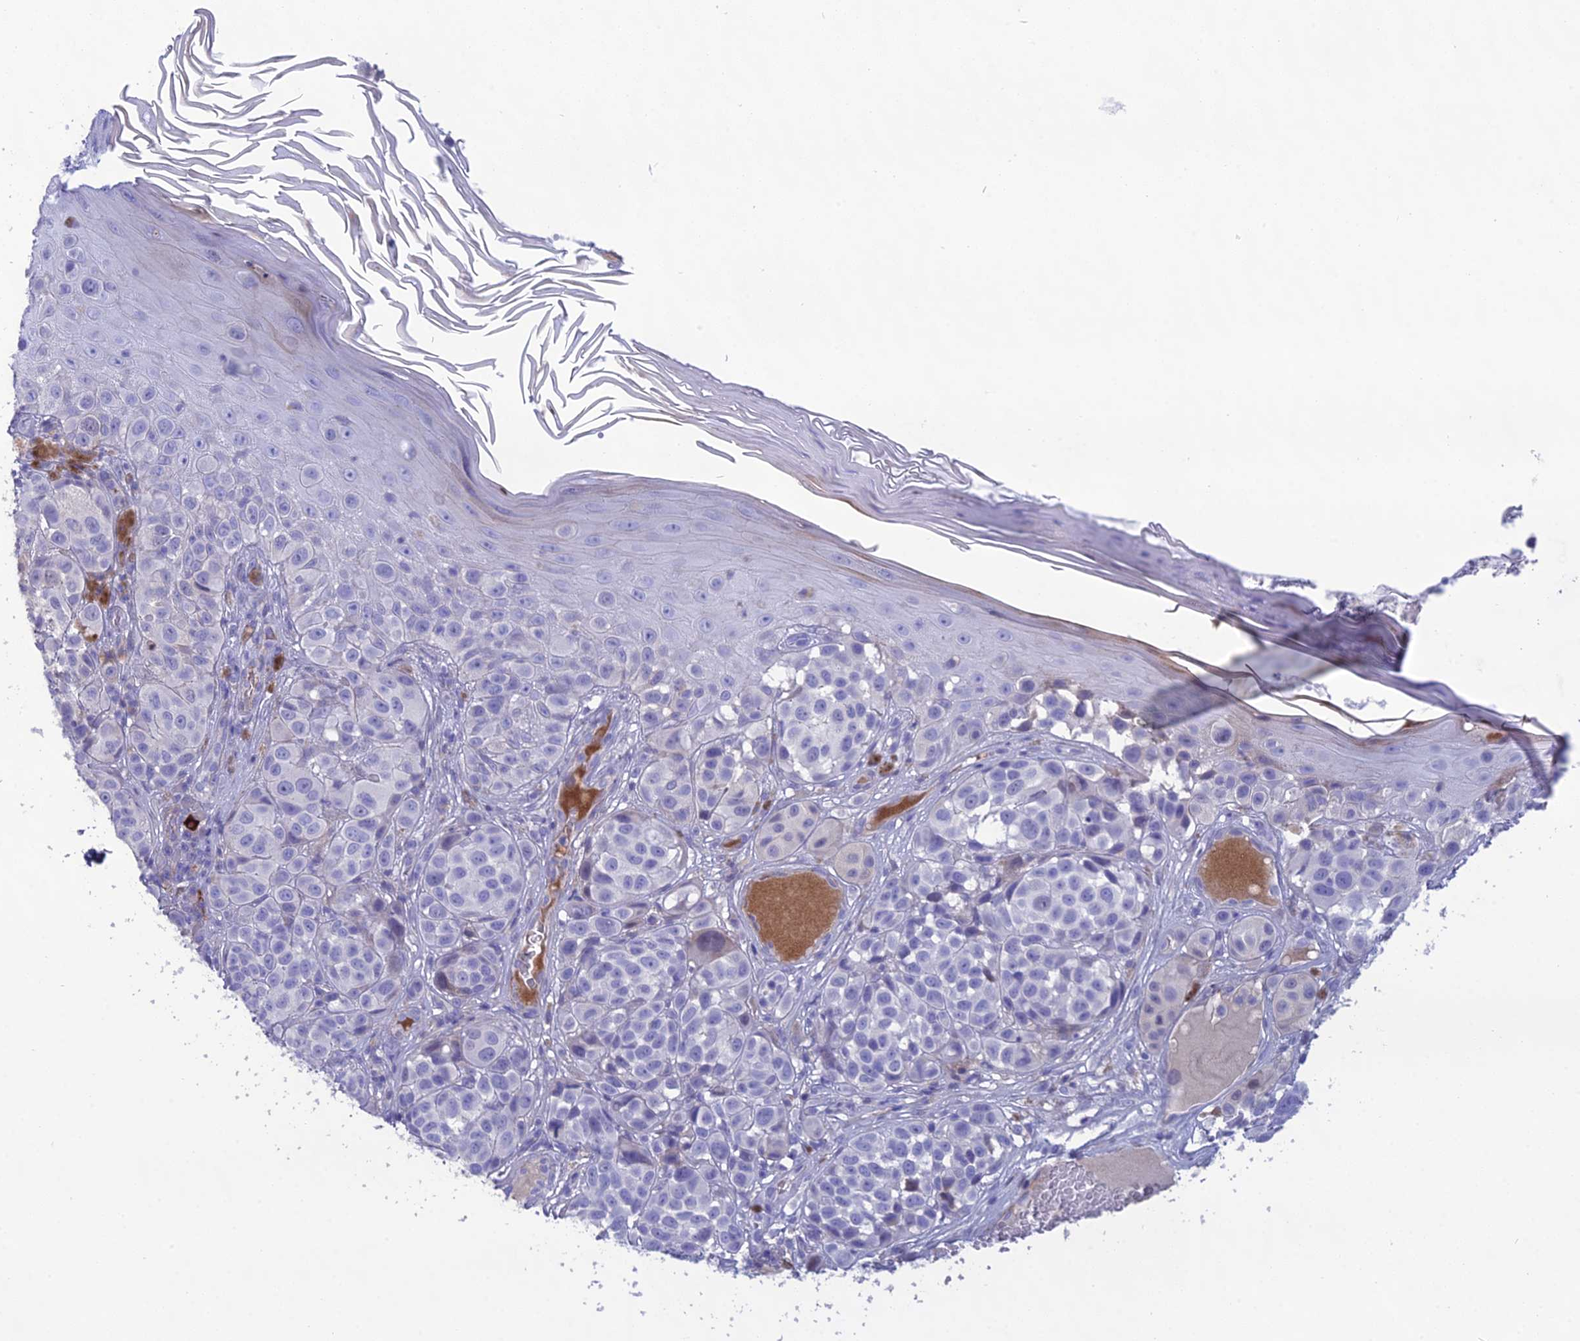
{"staining": {"intensity": "negative", "quantity": "none", "location": "none"}, "tissue": "melanoma", "cell_type": "Tumor cells", "image_type": "cancer", "snomed": [{"axis": "morphology", "description": "Malignant melanoma, NOS"}, {"axis": "topography", "description": "Skin"}], "caption": "The histopathology image shows no significant positivity in tumor cells of melanoma. (Immunohistochemistry (ihc), brightfield microscopy, high magnification).", "gene": "OR56B1", "patient": {"sex": "male", "age": 38}}